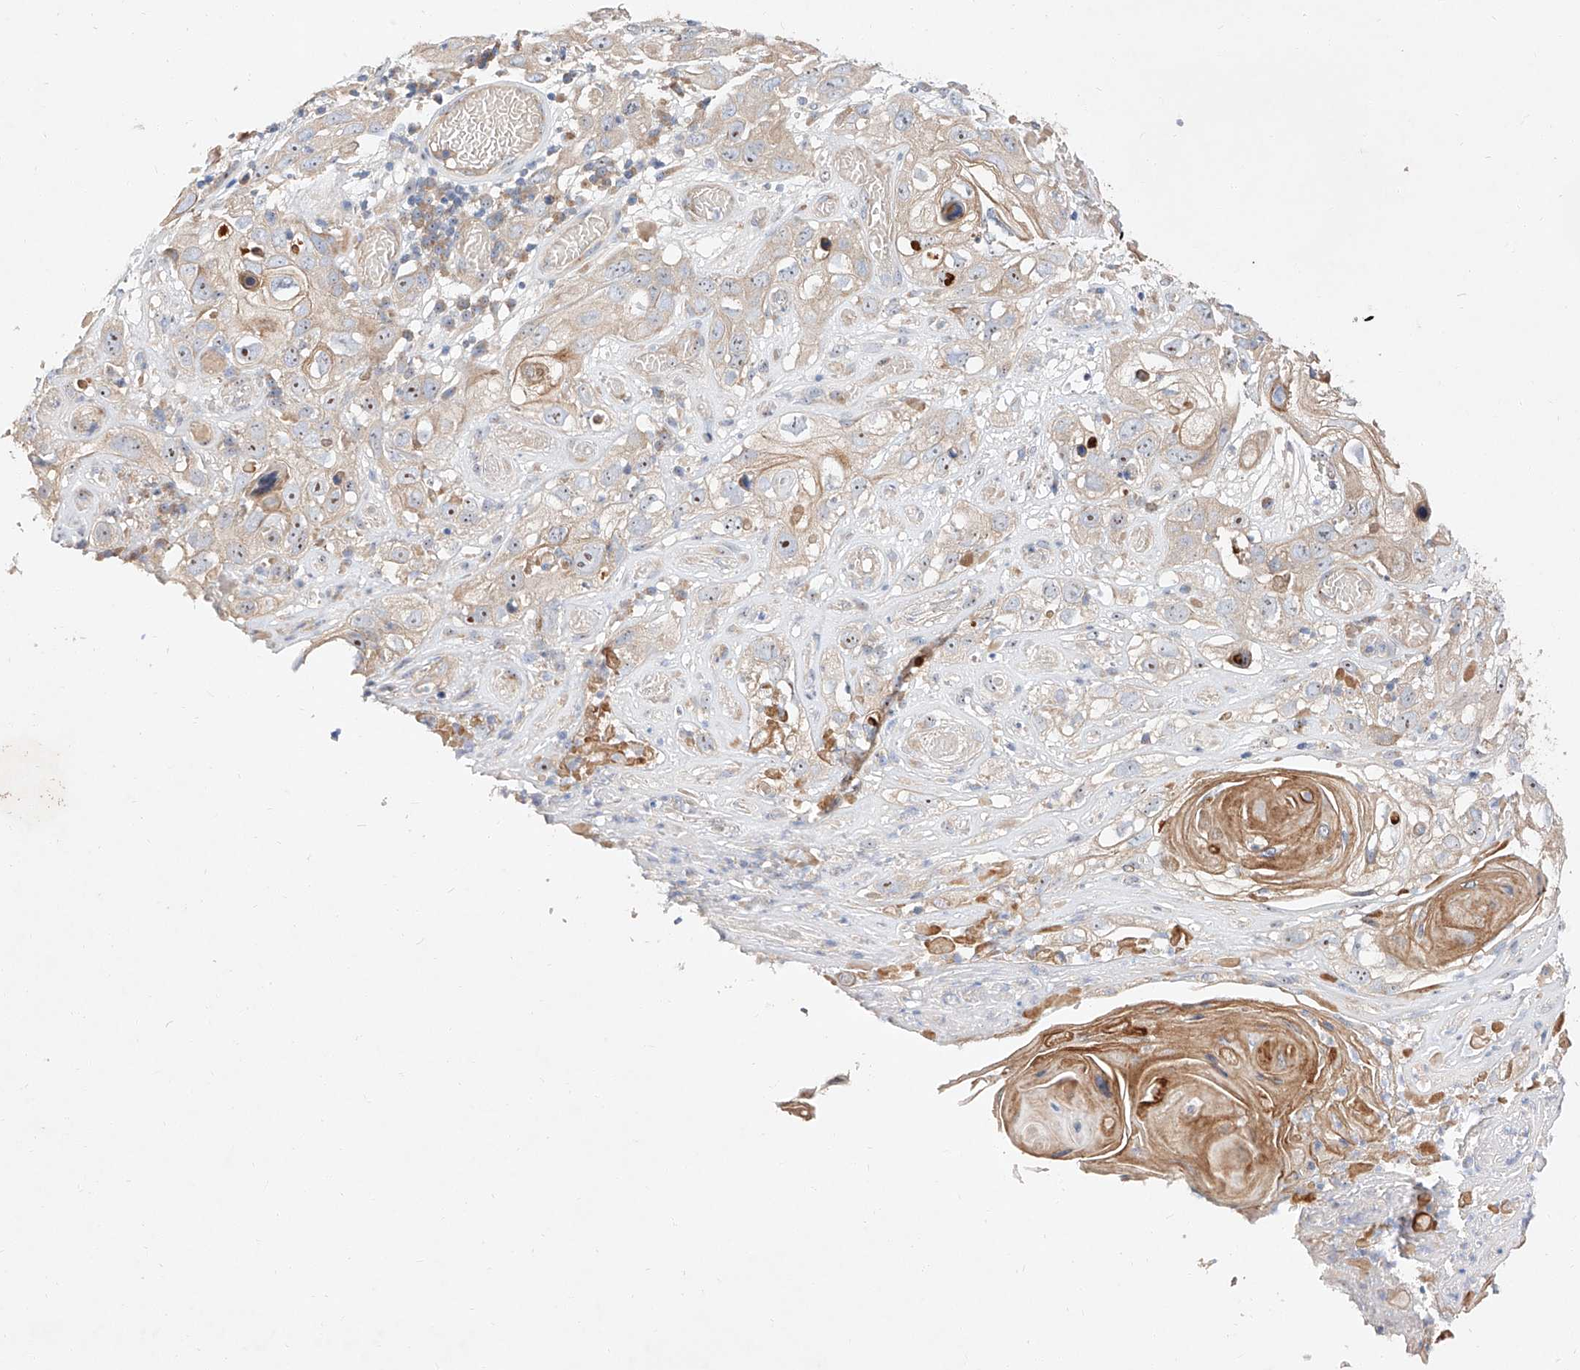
{"staining": {"intensity": "weak", "quantity": "<25%", "location": "cytoplasmic/membranous"}, "tissue": "skin cancer", "cell_type": "Tumor cells", "image_type": "cancer", "snomed": [{"axis": "morphology", "description": "Squamous cell carcinoma, NOS"}, {"axis": "topography", "description": "Skin"}], "caption": "Squamous cell carcinoma (skin) was stained to show a protein in brown. There is no significant staining in tumor cells.", "gene": "DIRAS3", "patient": {"sex": "male", "age": 55}}